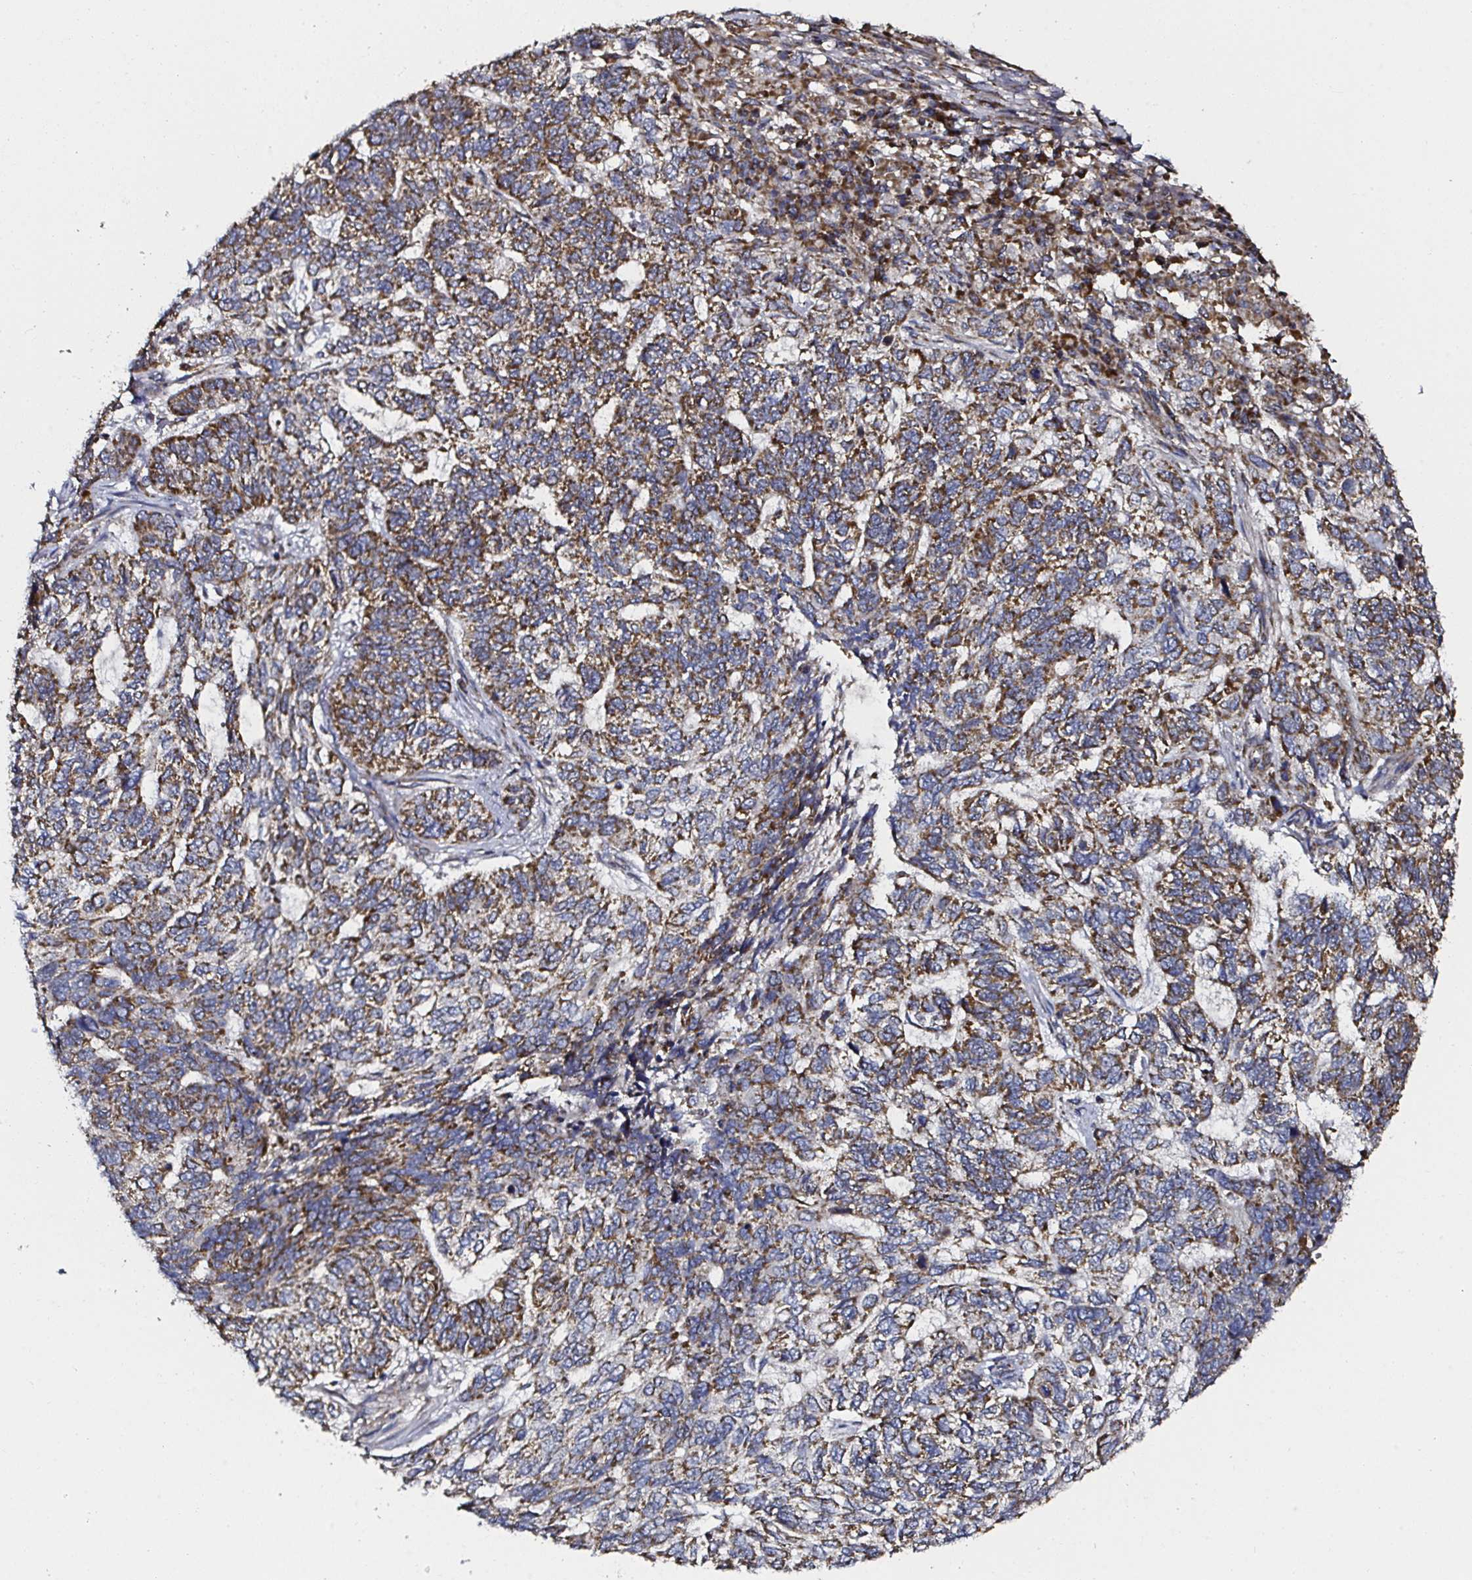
{"staining": {"intensity": "moderate", "quantity": ">75%", "location": "cytoplasmic/membranous"}, "tissue": "skin cancer", "cell_type": "Tumor cells", "image_type": "cancer", "snomed": [{"axis": "morphology", "description": "Basal cell carcinoma"}, {"axis": "topography", "description": "Skin"}], "caption": "Skin cancer stained for a protein (brown) shows moderate cytoplasmic/membranous positive staining in about >75% of tumor cells.", "gene": "ATAD3B", "patient": {"sex": "female", "age": 65}}